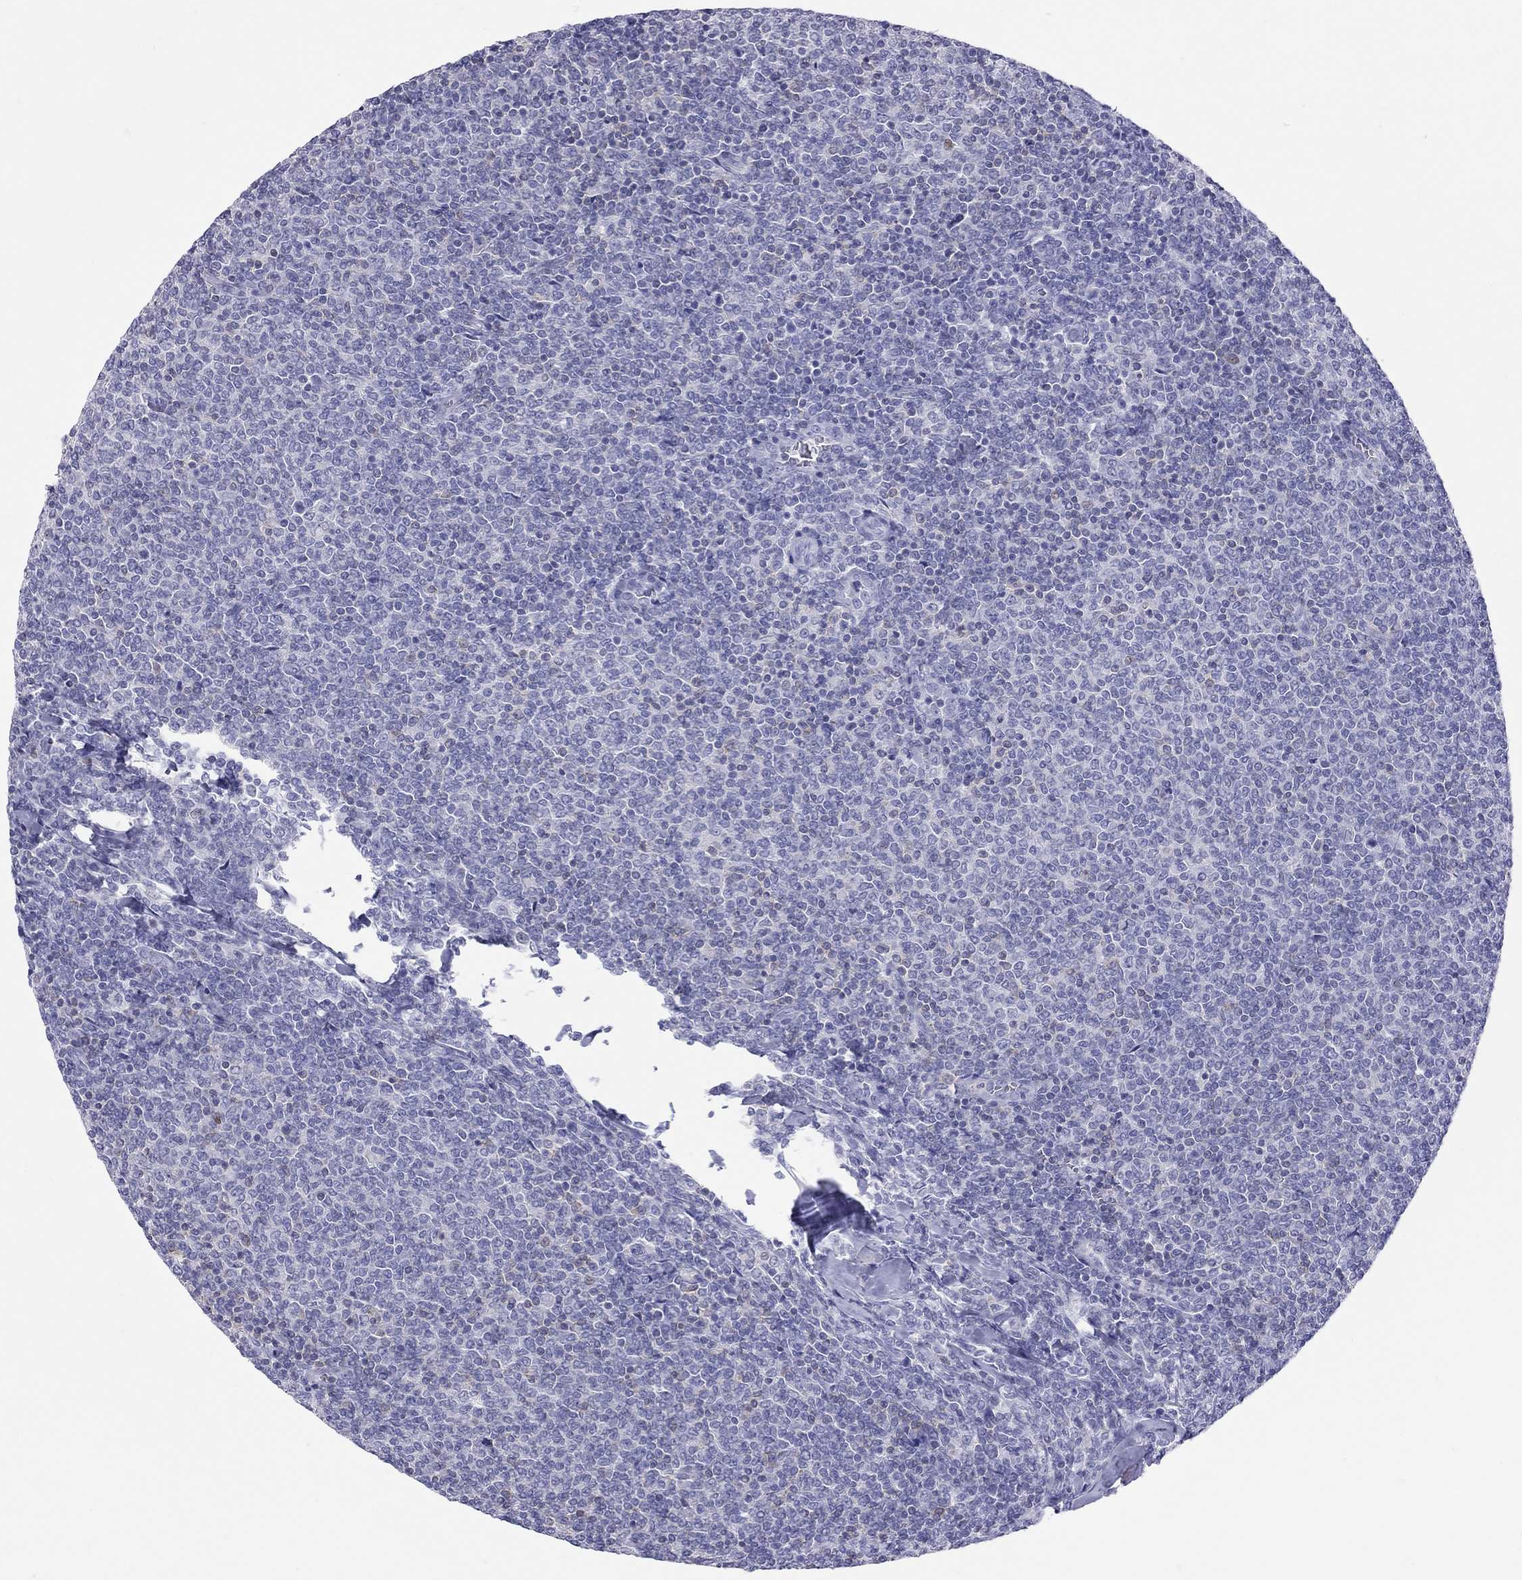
{"staining": {"intensity": "negative", "quantity": "none", "location": "none"}, "tissue": "lymphoma", "cell_type": "Tumor cells", "image_type": "cancer", "snomed": [{"axis": "morphology", "description": "Malignant lymphoma, non-Hodgkin's type, Low grade"}, {"axis": "topography", "description": "Lymph node"}], "caption": "Tumor cells are negative for protein expression in human low-grade malignant lymphoma, non-Hodgkin's type.", "gene": "STAG3", "patient": {"sex": "male", "age": 52}}